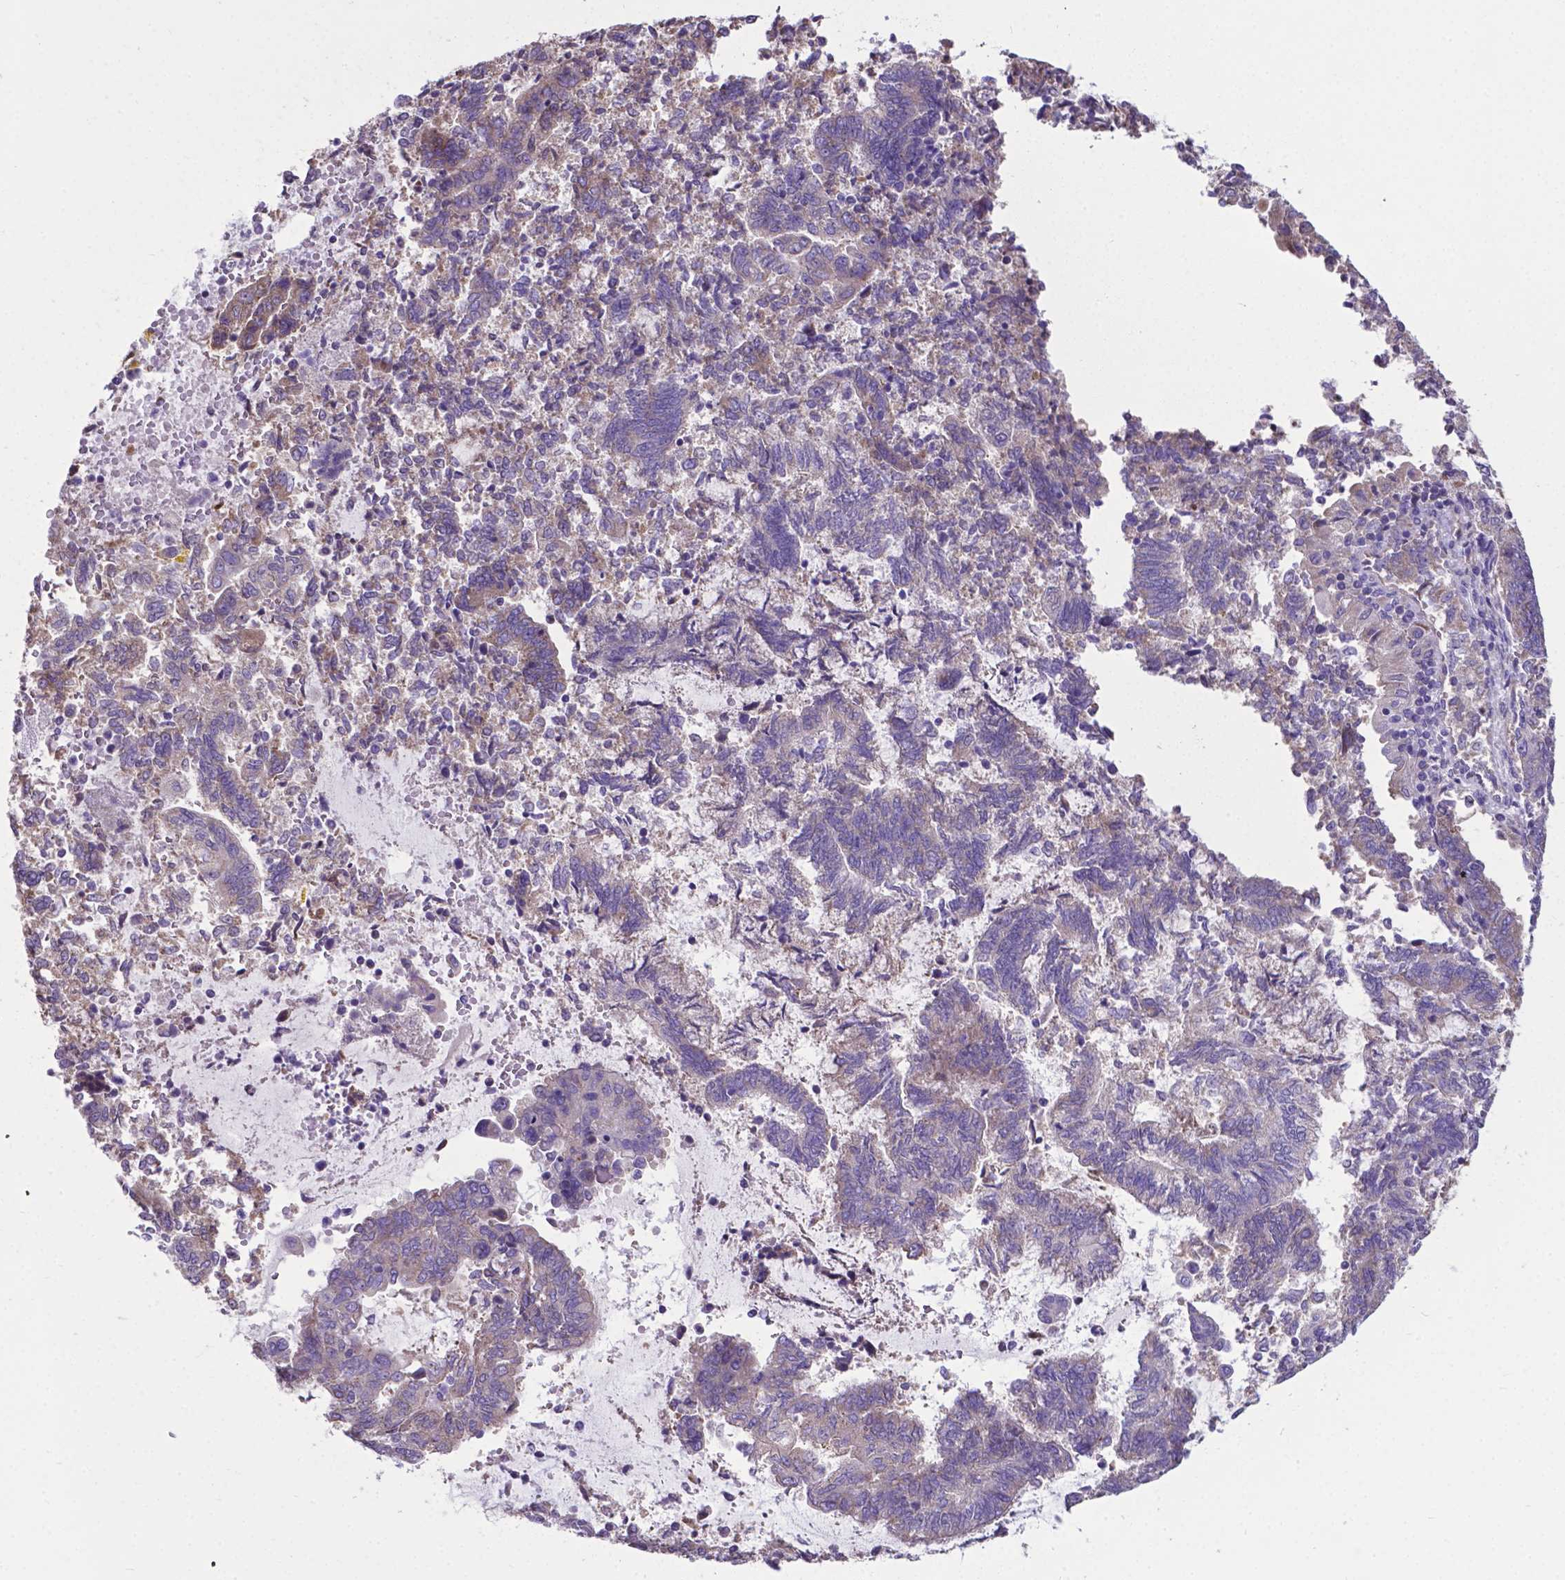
{"staining": {"intensity": "moderate", "quantity": ">75%", "location": "cytoplasmic/membranous"}, "tissue": "endometrial cancer", "cell_type": "Tumor cells", "image_type": "cancer", "snomed": [{"axis": "morphology", "description": "Adenocarcinoma, NOS"}, {"axis": "topography", "description": "Endometrium"}], "caption": "Adenocarcinoma (endometrial) was stained to show a protein in brown. There is medium levels of moderate cytoplasmic/membranous positivity in approximately >75% of tumor cells. (DAB IHC, brown staining for protein, blue staining for nuclei).", "gene": "RPL6", "patient": {"sex": "female", "age": 65}}